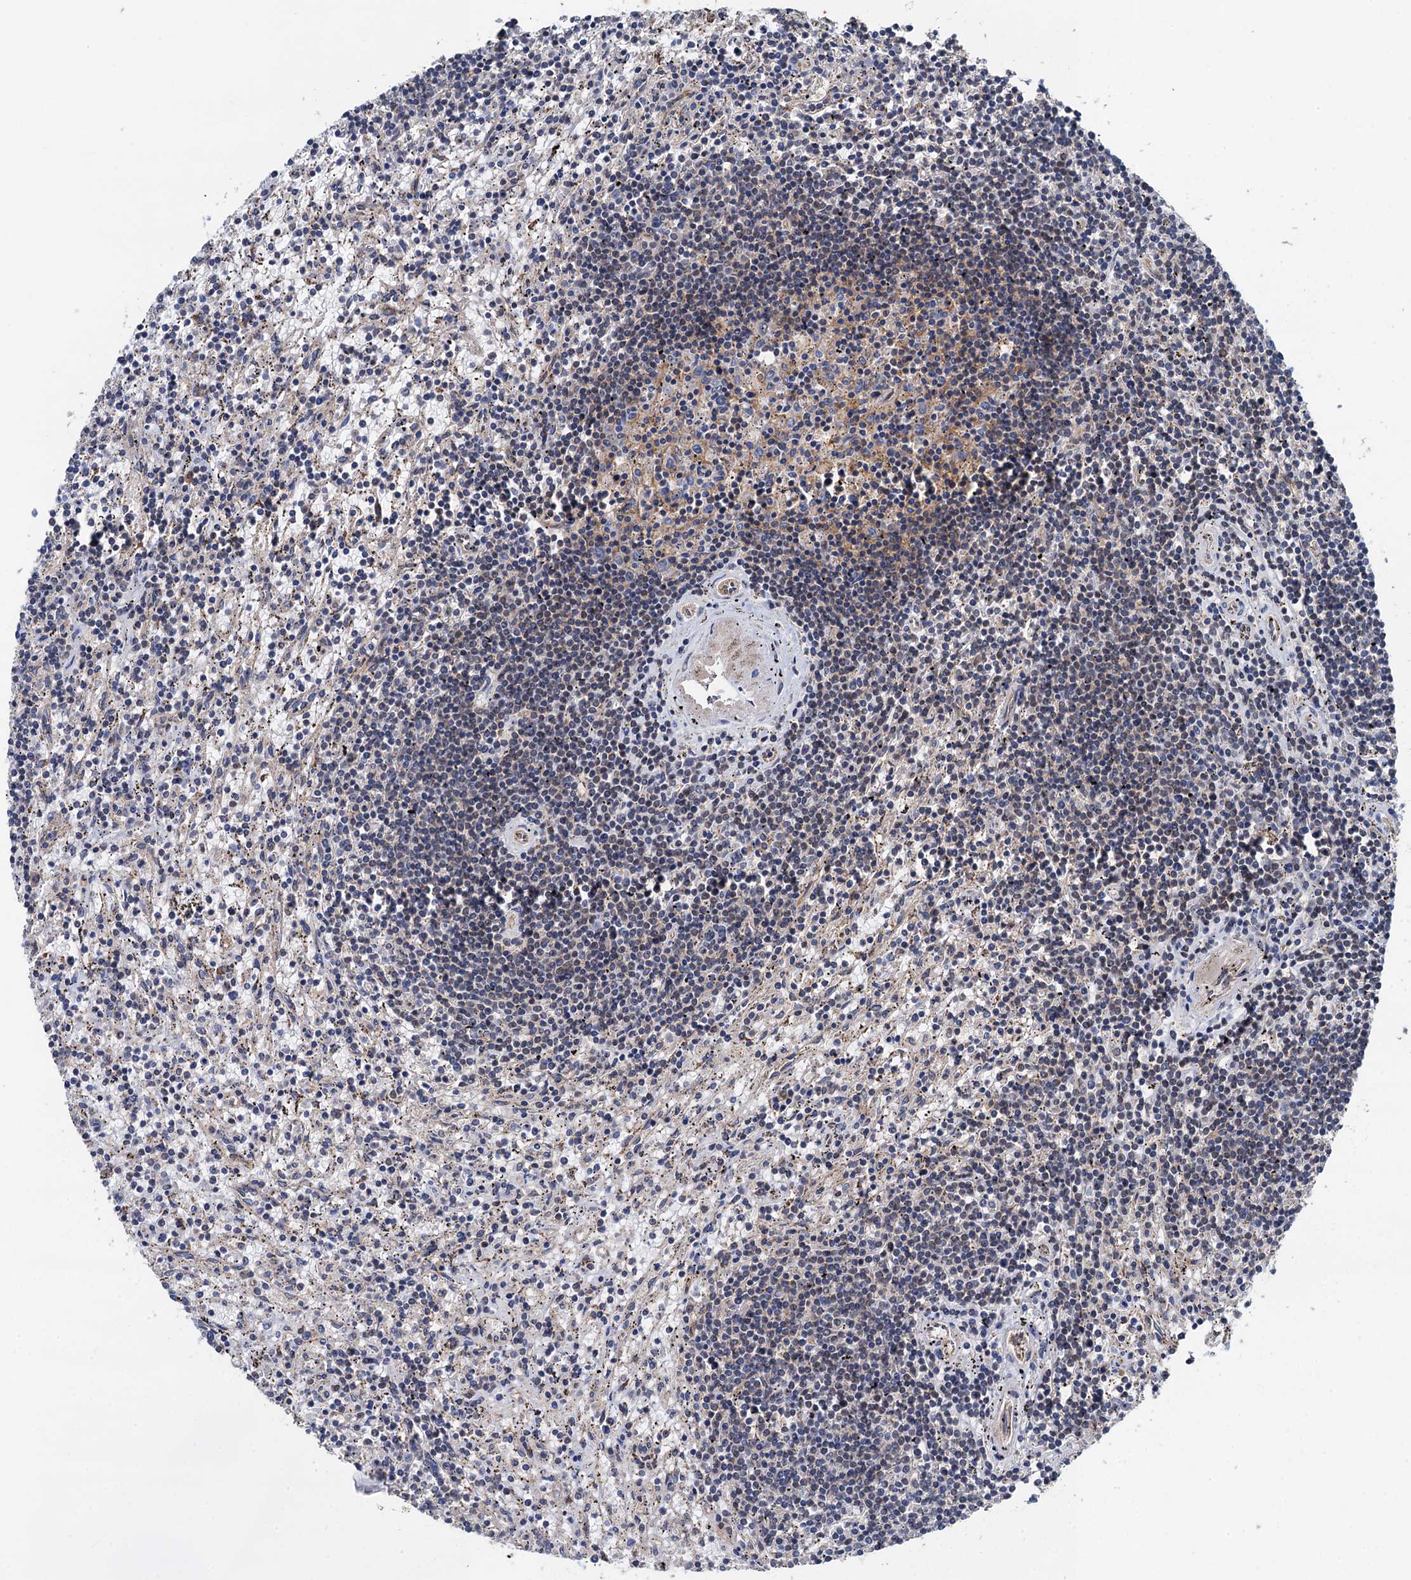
{"staining": {"intensity": "weak", "quantity": "<25%", "location": "cytoplasmic/membranous"}, "tissue": "lymphoma", "cell_type": "Tumor cells", "image_type": "cancer", "snomed": [{"axis": "morphology", "description": "Malignant lymphoma, non-Hodgkin's type, Low grade"}, {"axis": "topography", "description": "Spleen"}], "caption": "Micrograph shows no protein staining in tumor cells of low-grade malignant lymphoma, non-Hodgkin's type tissue. (Brightfield microscopy of DAB IHC at high magnification).", "gene": "DGLUCY", "patient": {"sex": "male", "age": 76}}